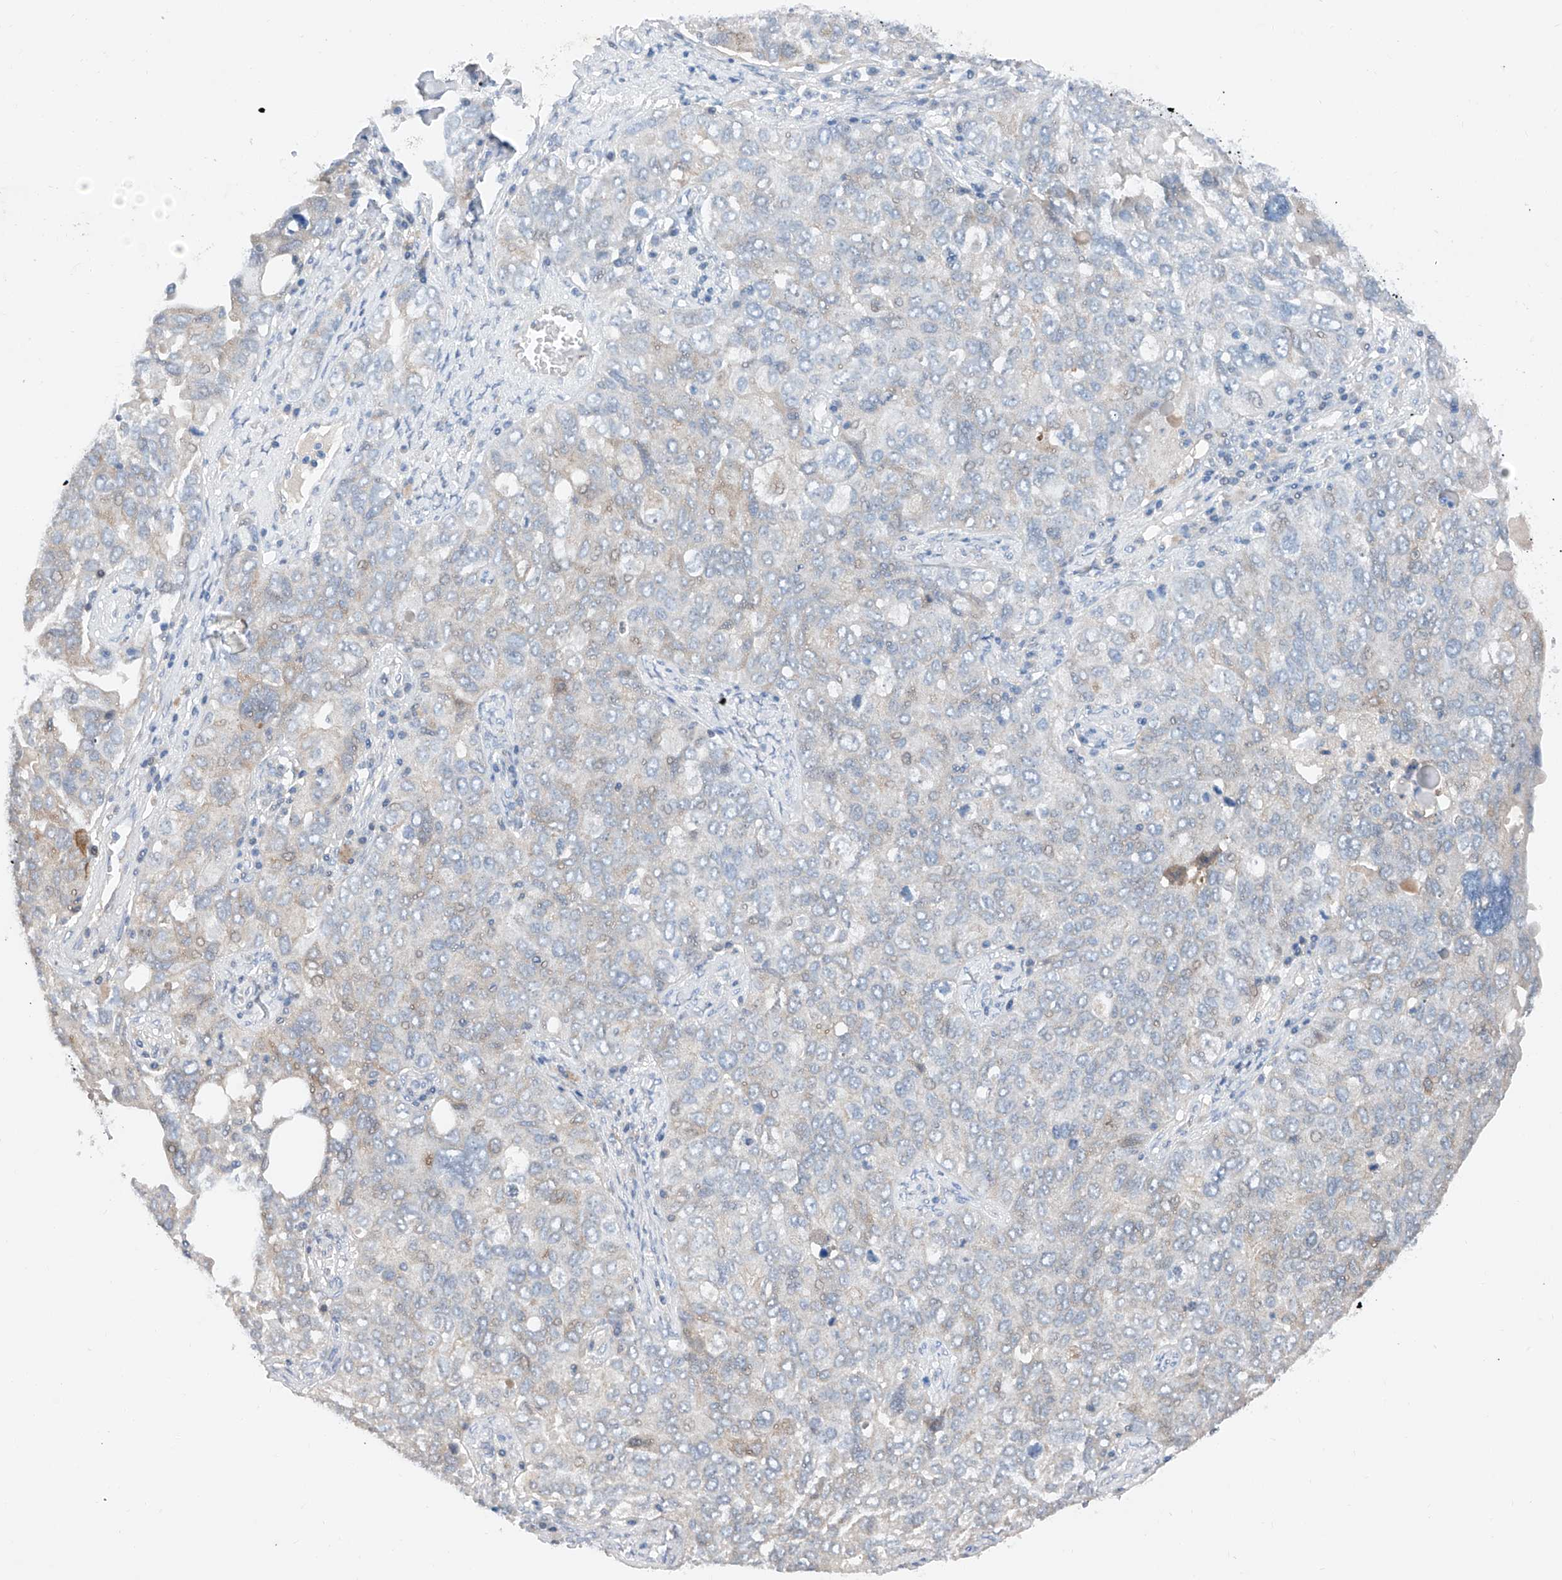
{"staining": {"intensity": "negative", "quantity": "none", "location": "none"}, "tissue": "ovarian cancer", "cell_type": "Tumor cells", "image_type": "cancer", "snomed": [{"axis": "morphology", "description": "Carcinoma, endometroid"}, {"axis": "topography", "description": "Ovary"}], "caption": "This is a photomicrograph of immunohistochemistry staining of ovarian cancer (endometroid carcinoma), which shows no positivity in tumor cells. Nuclei are stained in blue.", "gene": "FUCA2", "patient": {"sex": "female", "age": 62}}